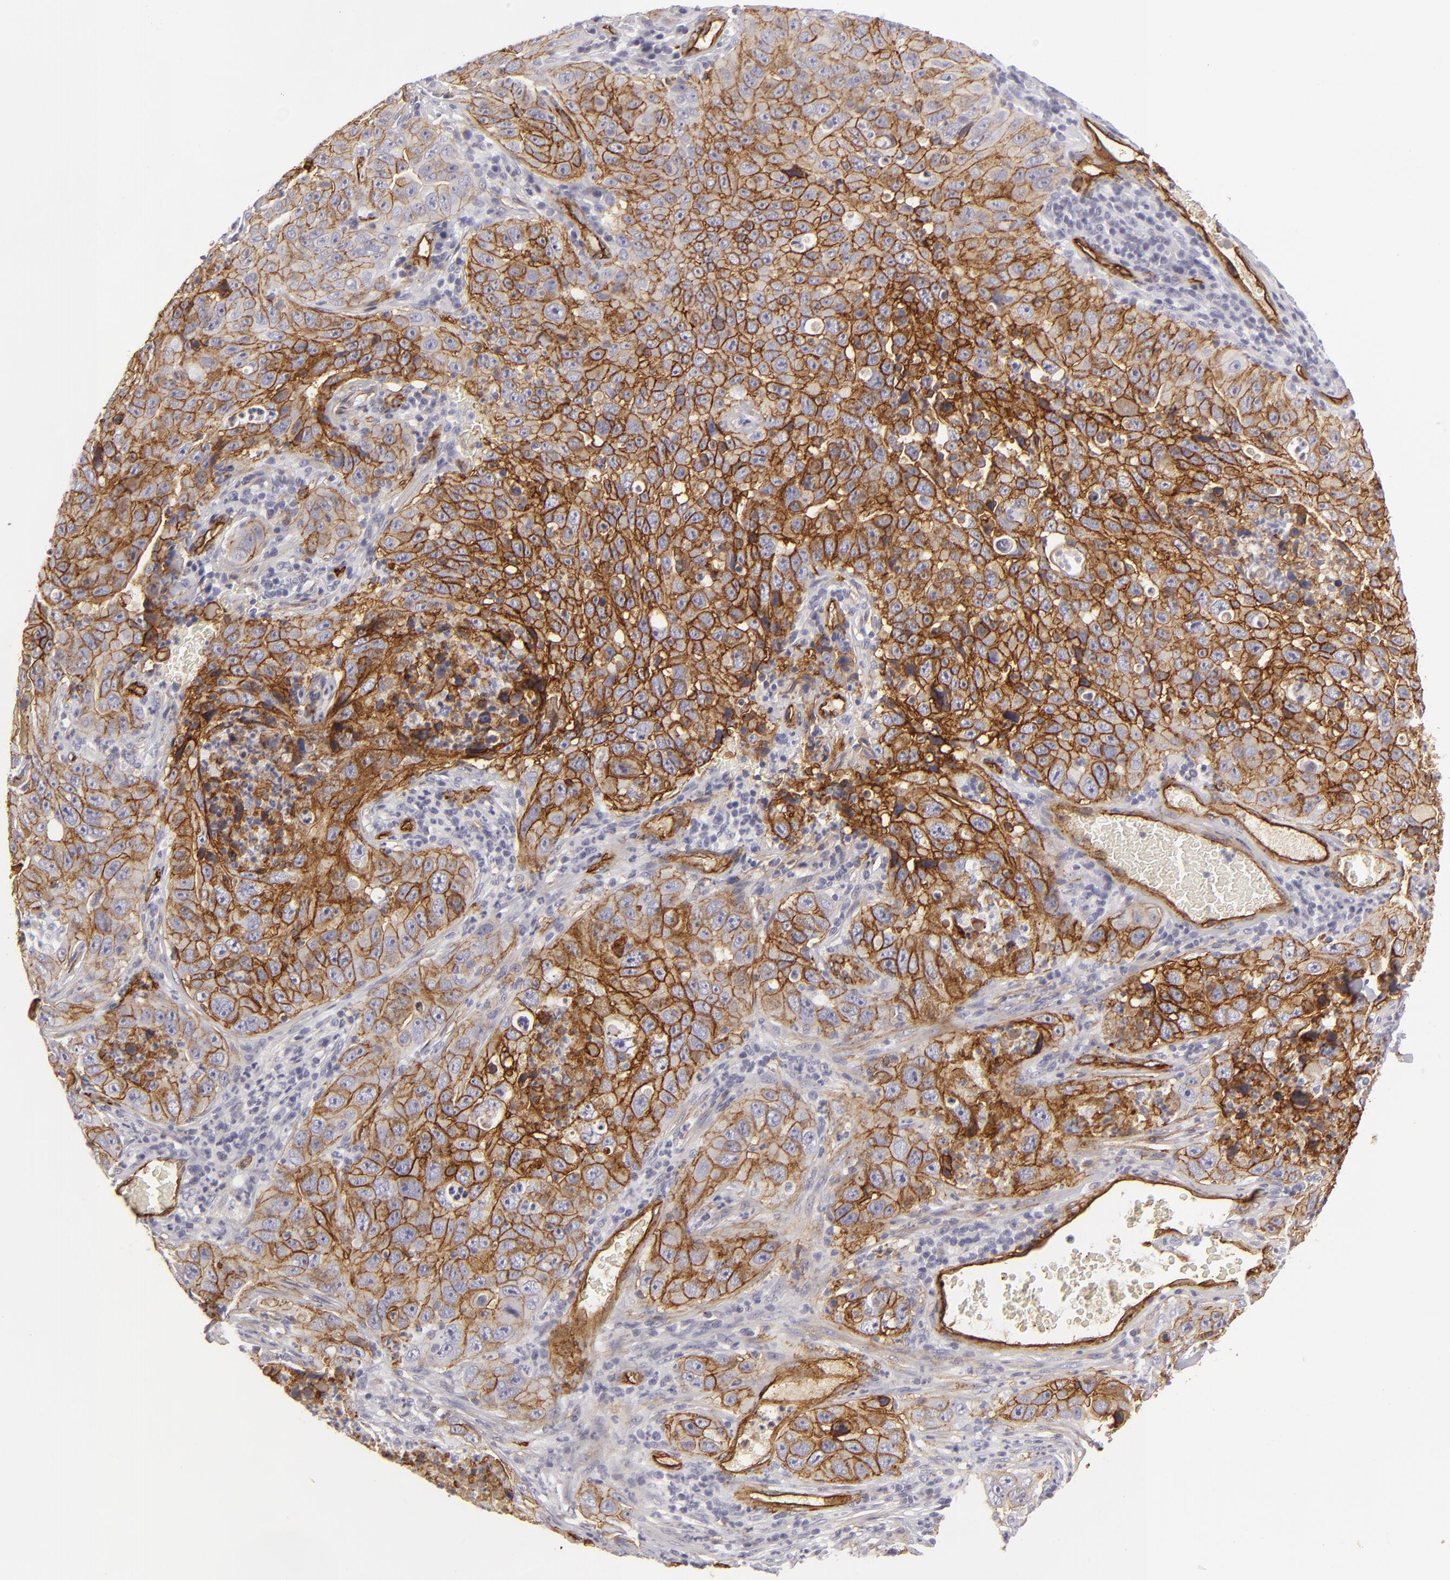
{"staining": {"intensity": "strong", "quantity": ">75%", "location": "cytoplasmic/membranous"}, "tissue": "lung cancer", "cell_type": "Tumor cells", "image_type": "cancer", "snomed": [{"axis": "morphology", "description": "Squamous cell carcinoma, NOS"}, {"axis": "topography", "description": "Lung"}], "caption": "Protein positivity by IHC reveals strong cytoplasmic/membranous expression in about >75% of tumor cells in lung cancer.", "gene": "MCAM", "patient": {"sex": "male", "age": 64}}